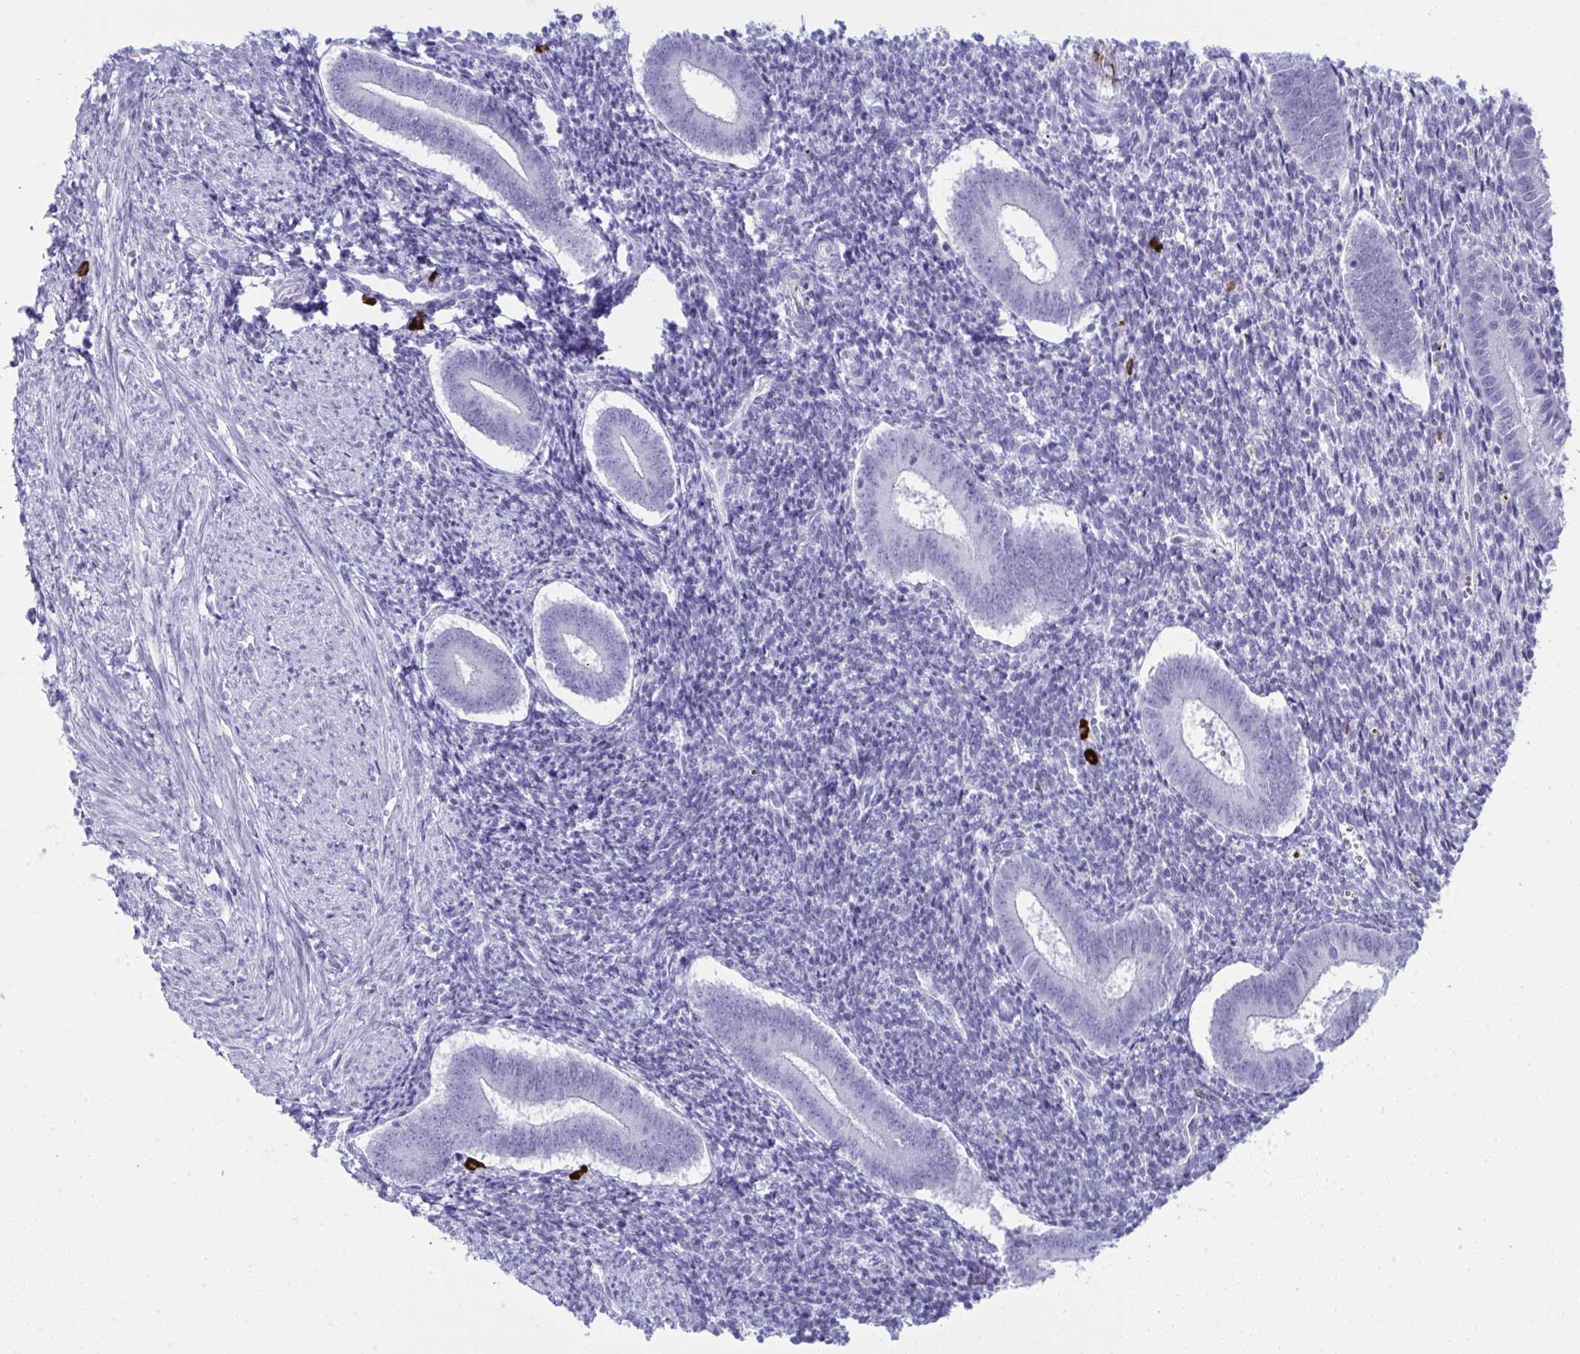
{"staining": {"intensity": "negative", "quantity": "none", "location": "none"}, "tissue": "endometrium", "cell_type": "Cells in endometrial stroma", "image_type": "normal", "snomed": [{"axis": "morphology", "description": "Normal tissue, NOS"}, {"axis": "topography", "description": "Endometrium"}], "caption": "IHC micrograph of benign endometrium: human endometrium stained with DAB reveals no significant protein staining in cells in endometrial stroma.", "gene": "JCHAIN", "patient": {"sex": "female", "age": 25}}